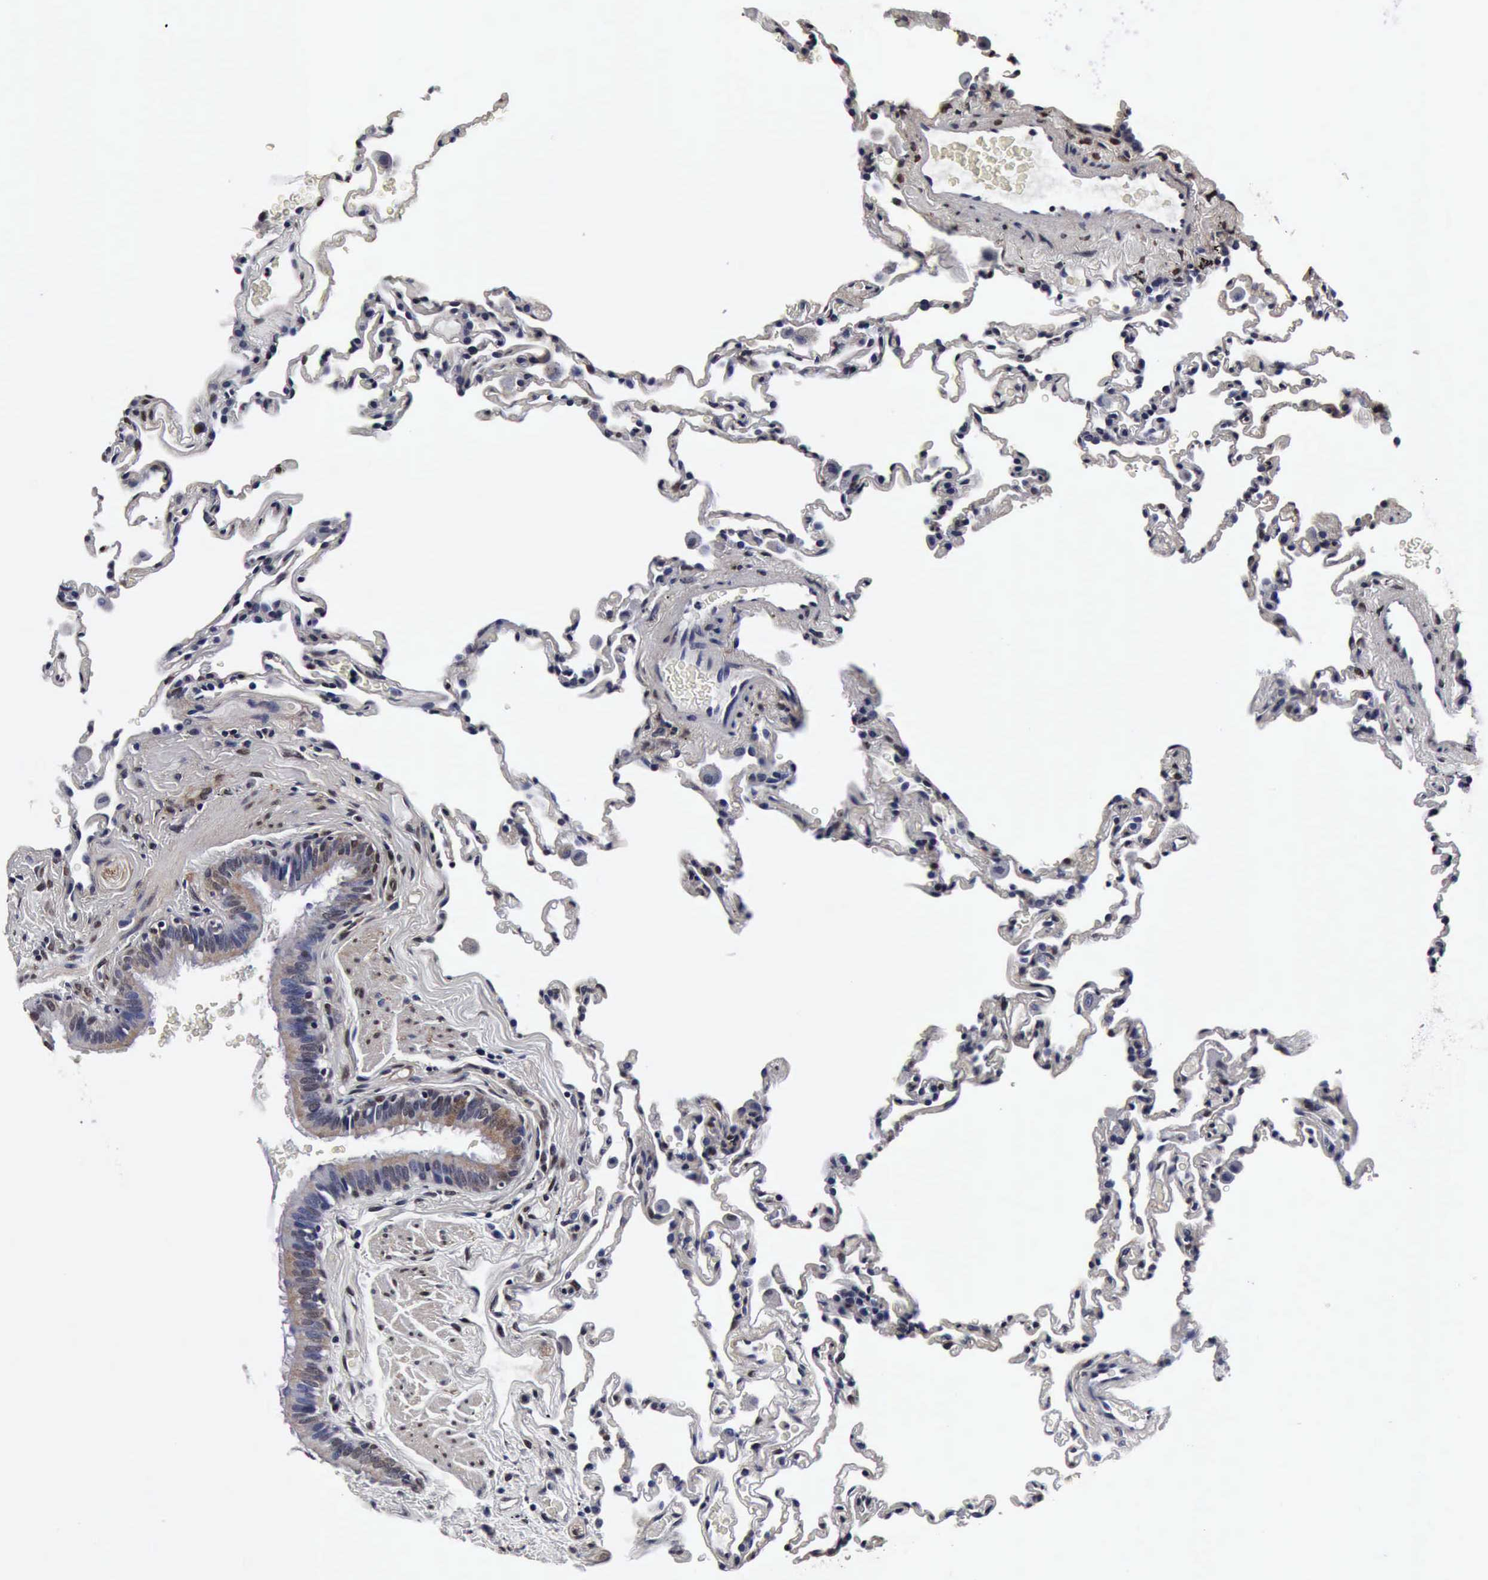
{"staining": {"intensity": "weak", "quantity": "25%-75%", "location": "none"}, "tissue": "lung", "cell_type": "Alveolar cells", "image_type": "normal", "snomed": [{"axis": "morphology", "description": "Normal tissue, NOS"}, {"axis": "topography", "description": "Lung"}], "caption": "Unremarkable lung demonstrates weak None staining in about 25%-75% of alveolar cells, visualized by immunohistochemistry. (Stains: DAB in brown, nuclei in blue, Microscopy: brightfield microscopy at high magnification).", "gene": "UBC", "patient": {"sex": "male", "age": 59}}